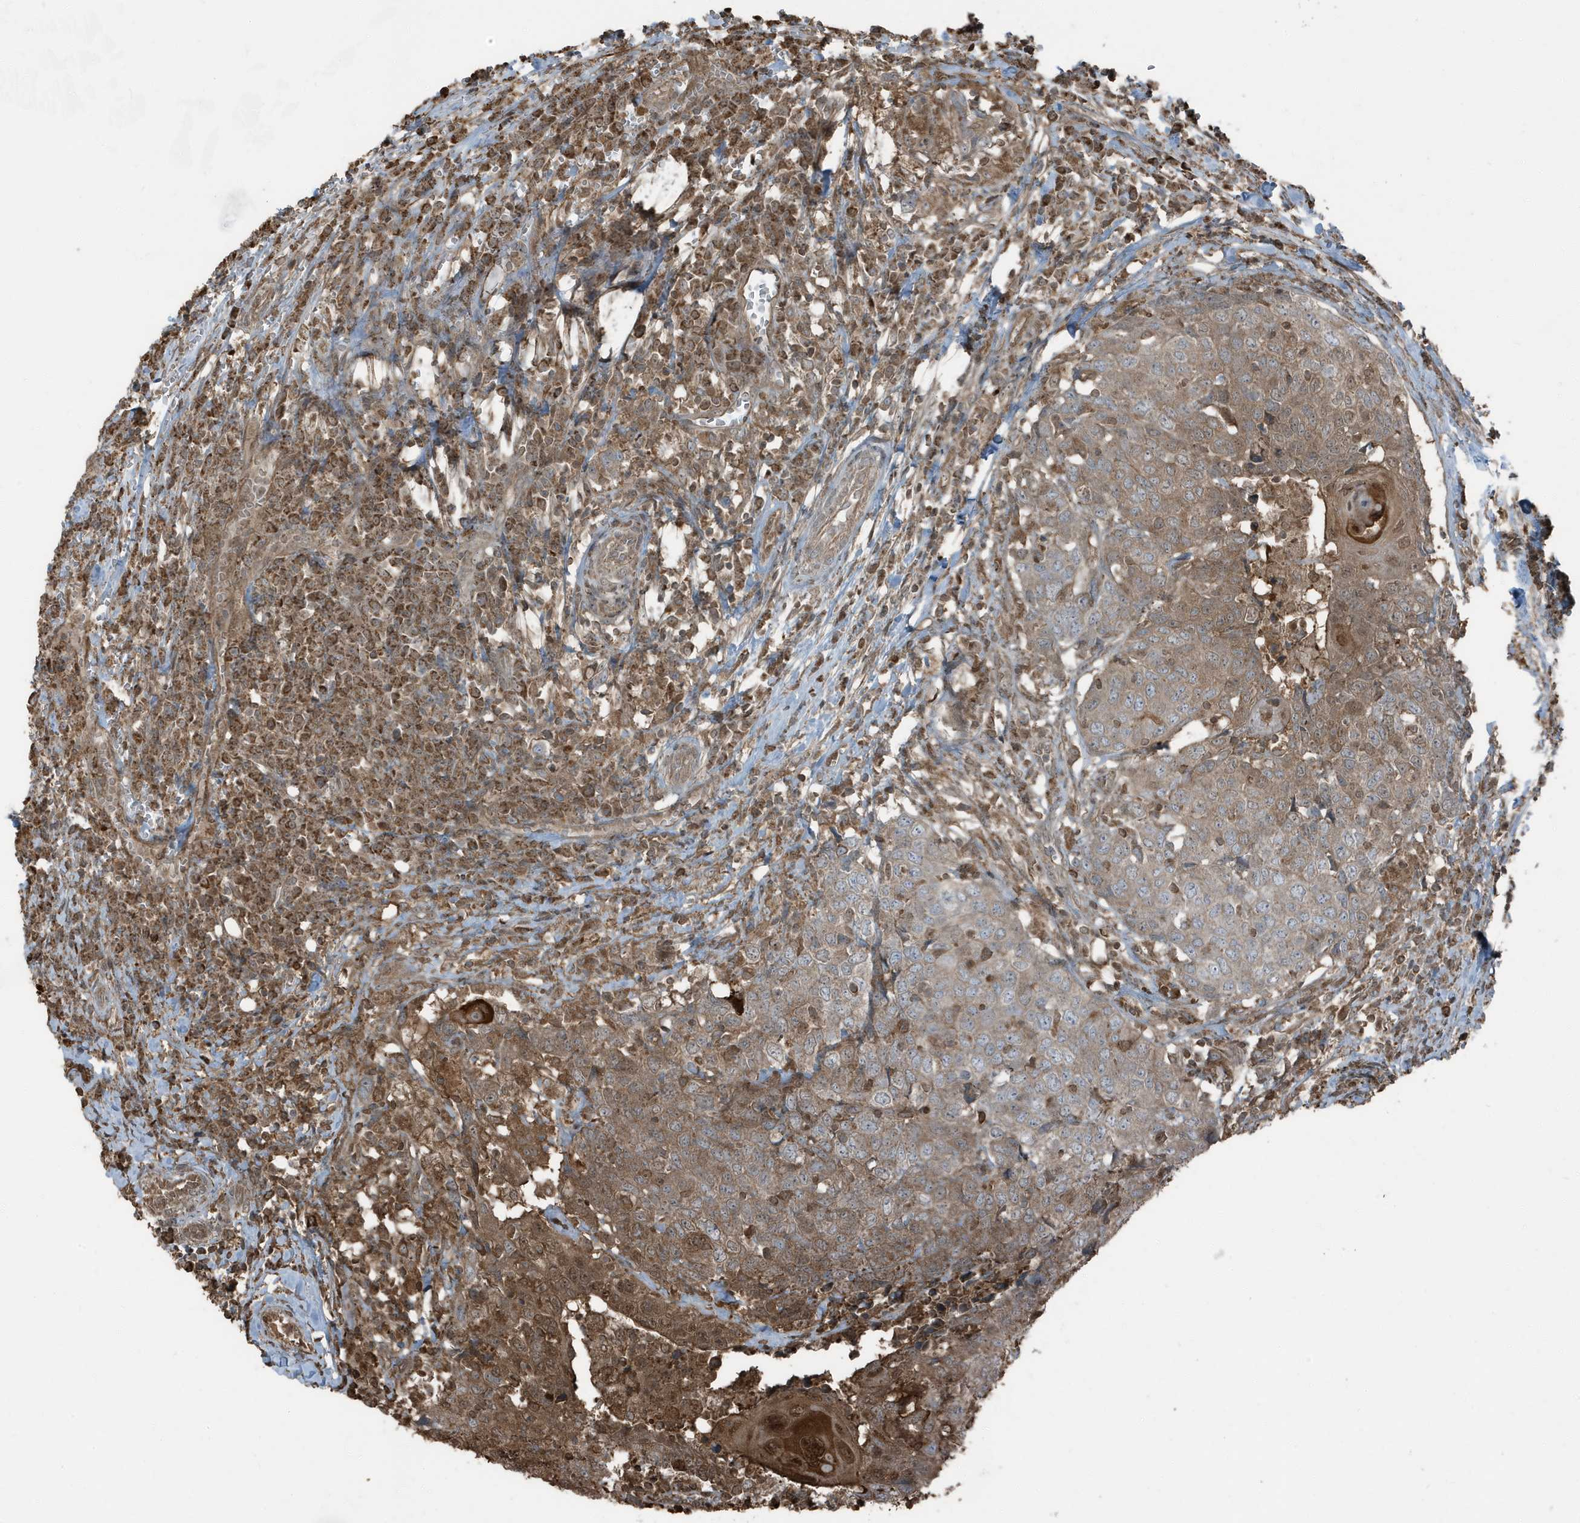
{"staining": {"intensity": "moderate", "quantity": ">75%", "location": "cytoplasmic/membranous"}, "tissue": "head and neck cancer", "cell_type": "Tumor cells", "image_type": "cancer", "snomed": [{"axis": "morphology", "description": "Squamous cell carcinoma, NOS"}, {"axis": "topography", "description": "Head-Neck"}], "caption": "A micrograph of human head and neck cancer stained for a protein demonstrates moderate cytoplasmic/membranous brown staining in tumor cells.", "gene": "AZI2", "patient": {"sex": "male", "age": 66}}